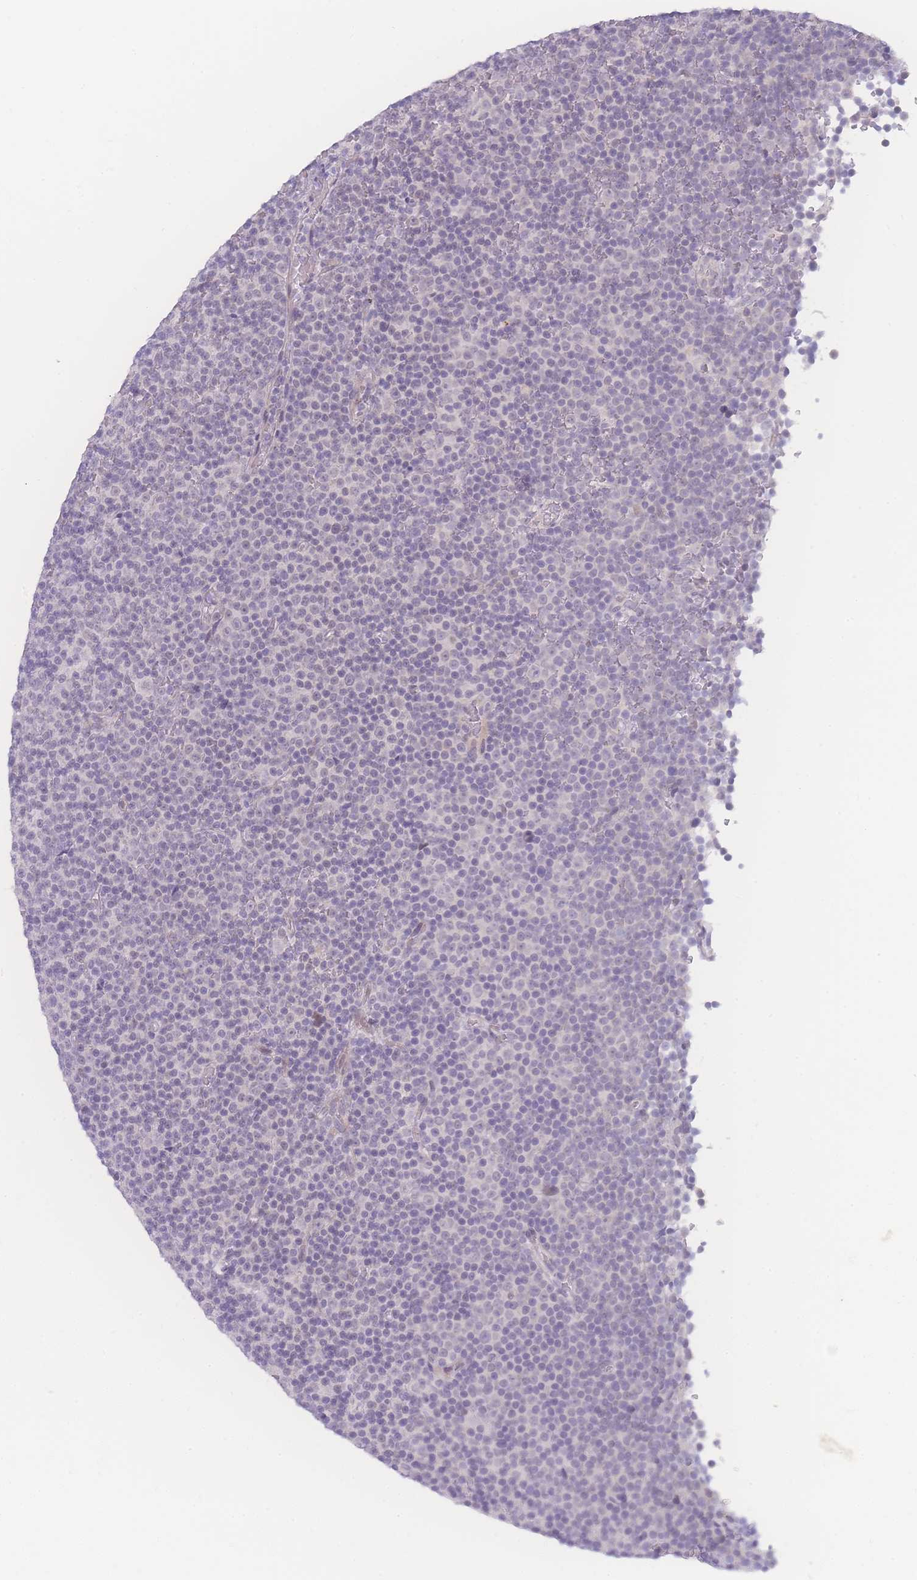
{"staining": {"intensity": "negative", "quantity": "none", "location": "none"}, "tissue": "lymphoma", "cell_type": "Tumor cells", "image_type": "cancer", "snomed": [{"axis": "morphology", "description": "Malignant lymphoma, non-Hodgkin's type, Low grade"}, {"axis": "topography", "description": "Lymph node"}], "caption": "Protein analysis of low-grade malignant lymphoma, non-Hodgkin's type displays no significant positivity in tumor cells.", "gene": "PRSS22", "patient": {"sex": "female", "age": 67}}